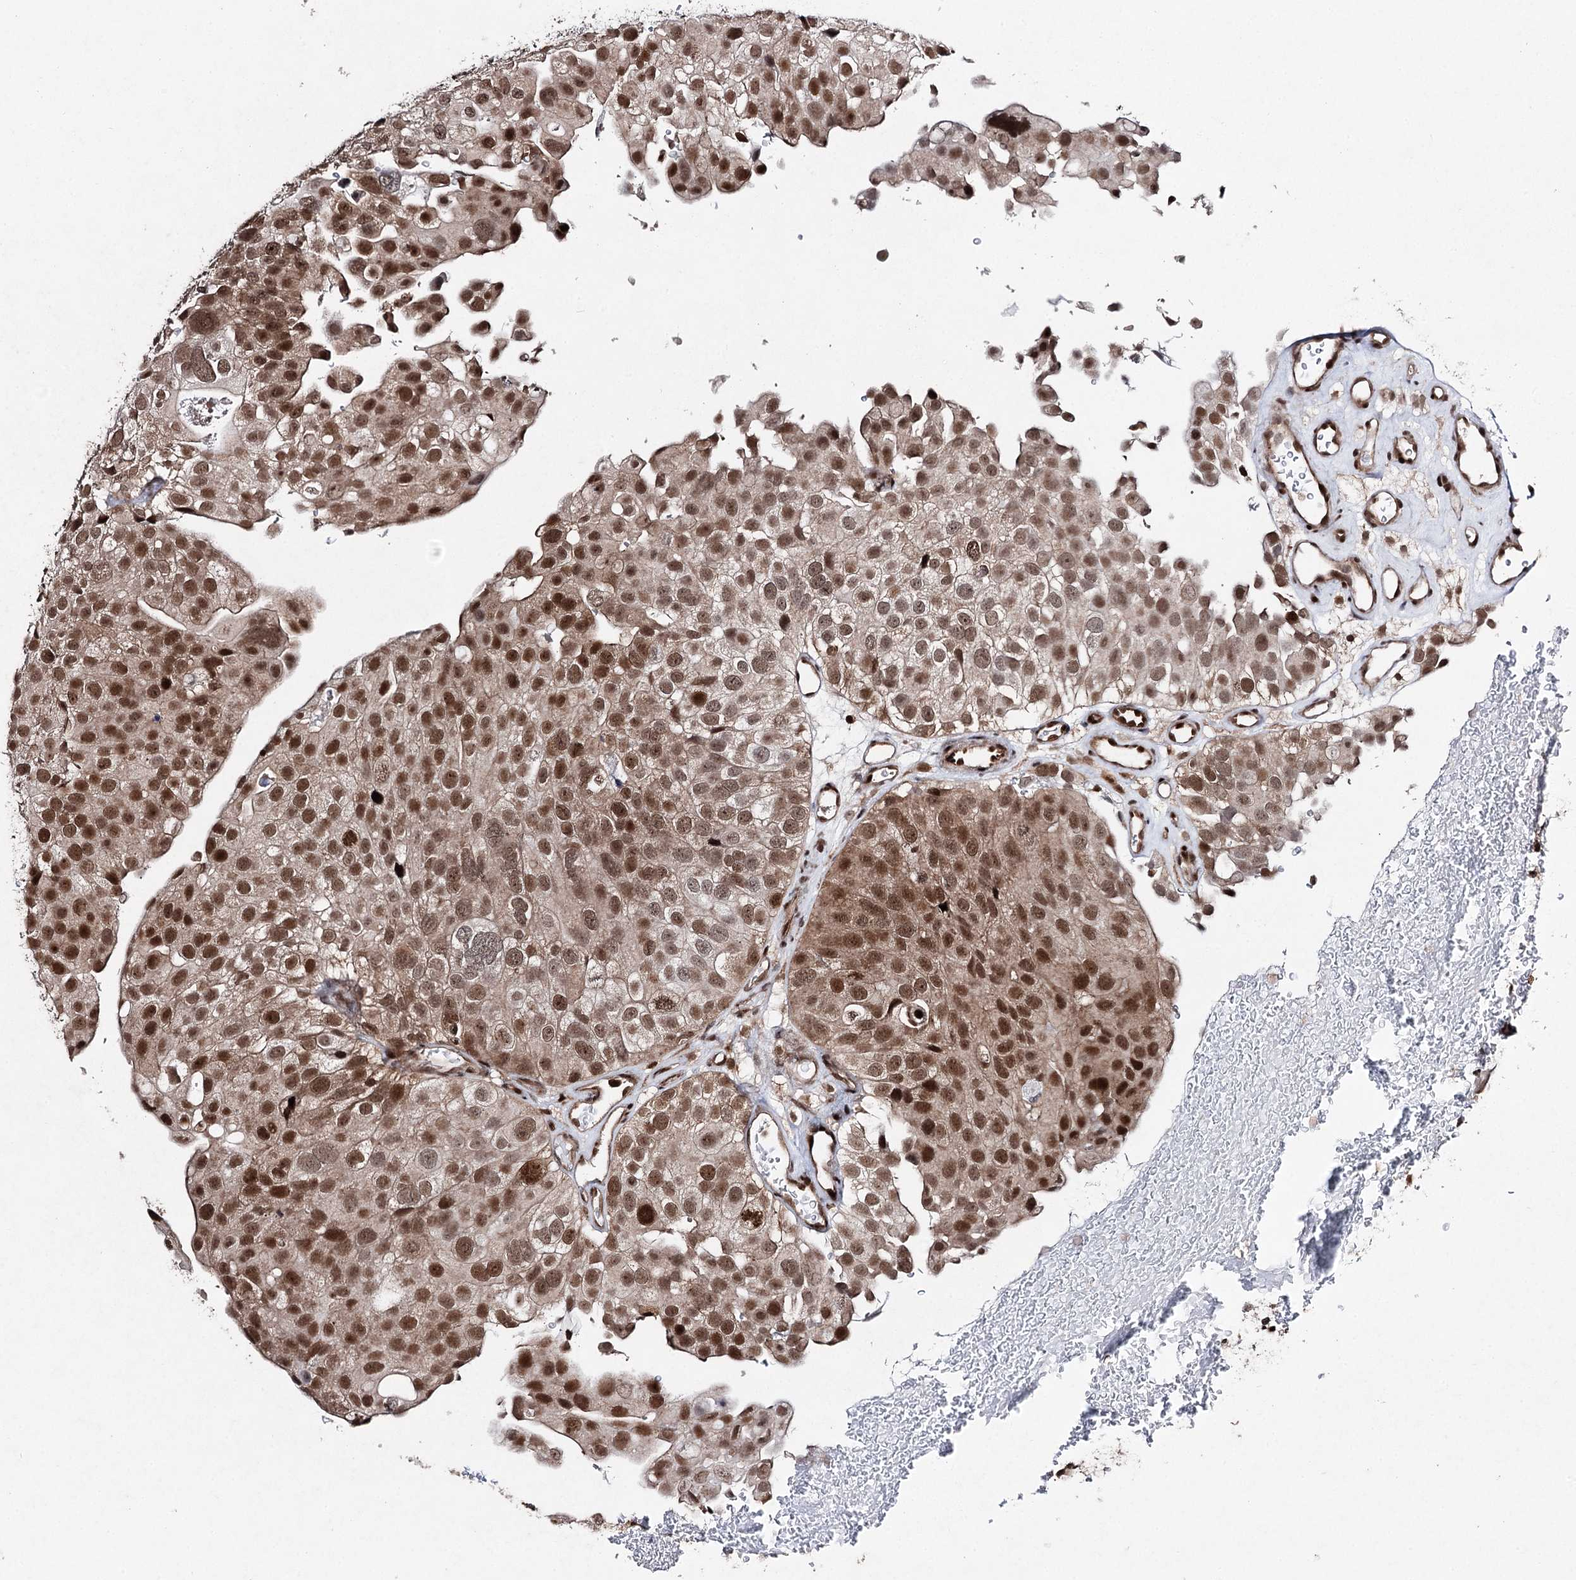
{"staining": {"intensity": "moderate", "quantity": ">75%", "location": "cytoplasmic/membranous,nuclear"}, "tissue": "urothelial cancer", "cell_type": "Tumor cells", "image_type": "cancer", "snomed": [{"axis": "morphology", "description": "Urothelial carcinoma, Low grade"}, {"axis": "topography", "description": "Urinary bladder"}], "caption": "Protein staining by immunohistochemistry exhibits moderate cytoplasmic/membranous and nuclear staining in approximately >75% of tumor cells in urothelial cancer.", "gene": "PDCD4", "patient": {"sex": "male", "age": 78}}